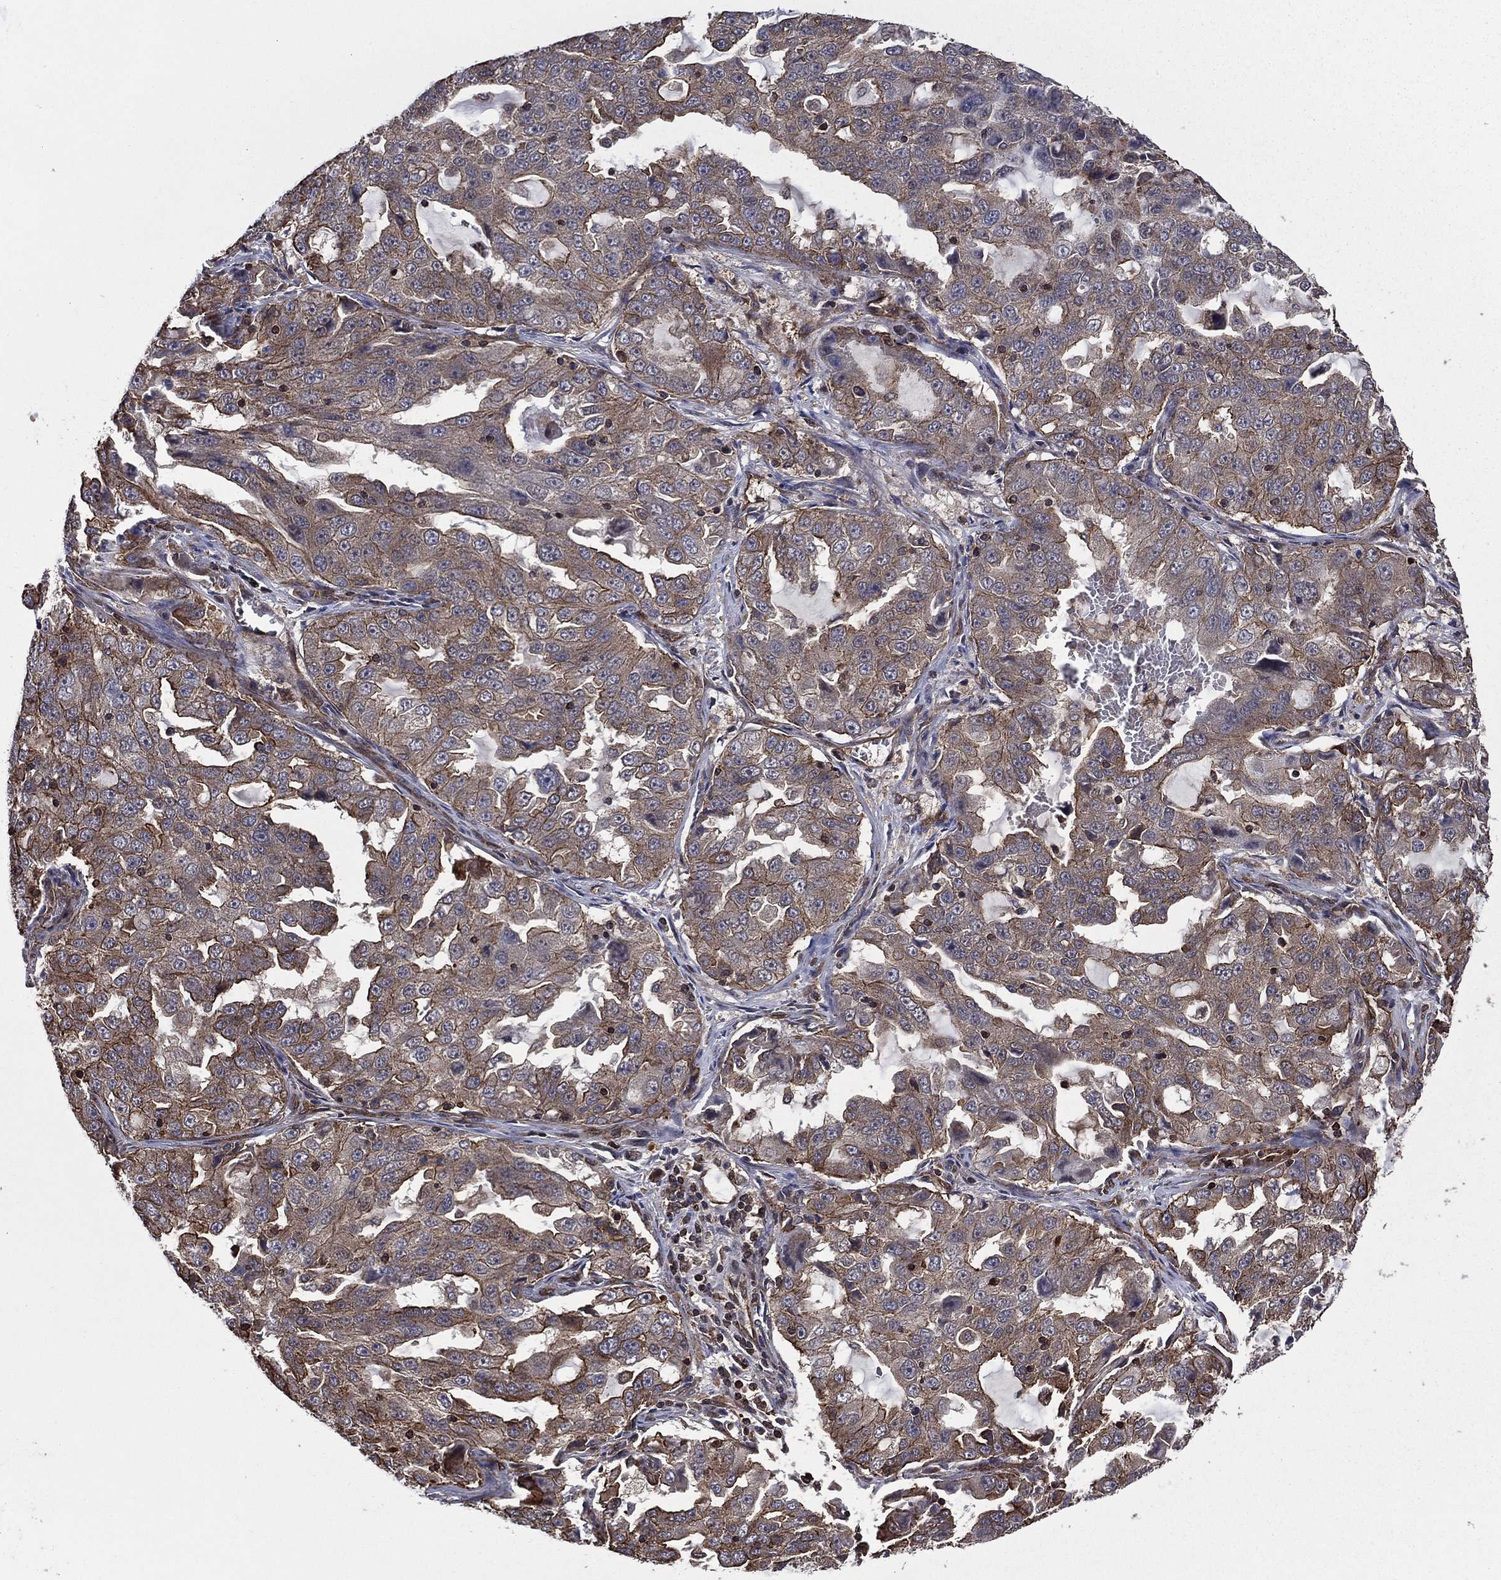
{"staining": {"intensity": "moderate", "quantity": "25%-75%", "location": "cytoplasmic/membranous"}, "tissue": "lung cancer", "cell_type": "Tumor cells", "image_type": "cancer", "snomed": [{"axis": "morphology", "description": "Adenocarcinoma, NOS"}, {"axis": "topography", "description": "Lung"}], "caption": "Approximately 25%-75% of tumor cells in lung cancer reveal moderate cytoplasmic/membranous protein staining as visualized by brown immunohistochemical staining.", "gene": "PLPP3", "patient": {"sex": "female", "age": 61}}